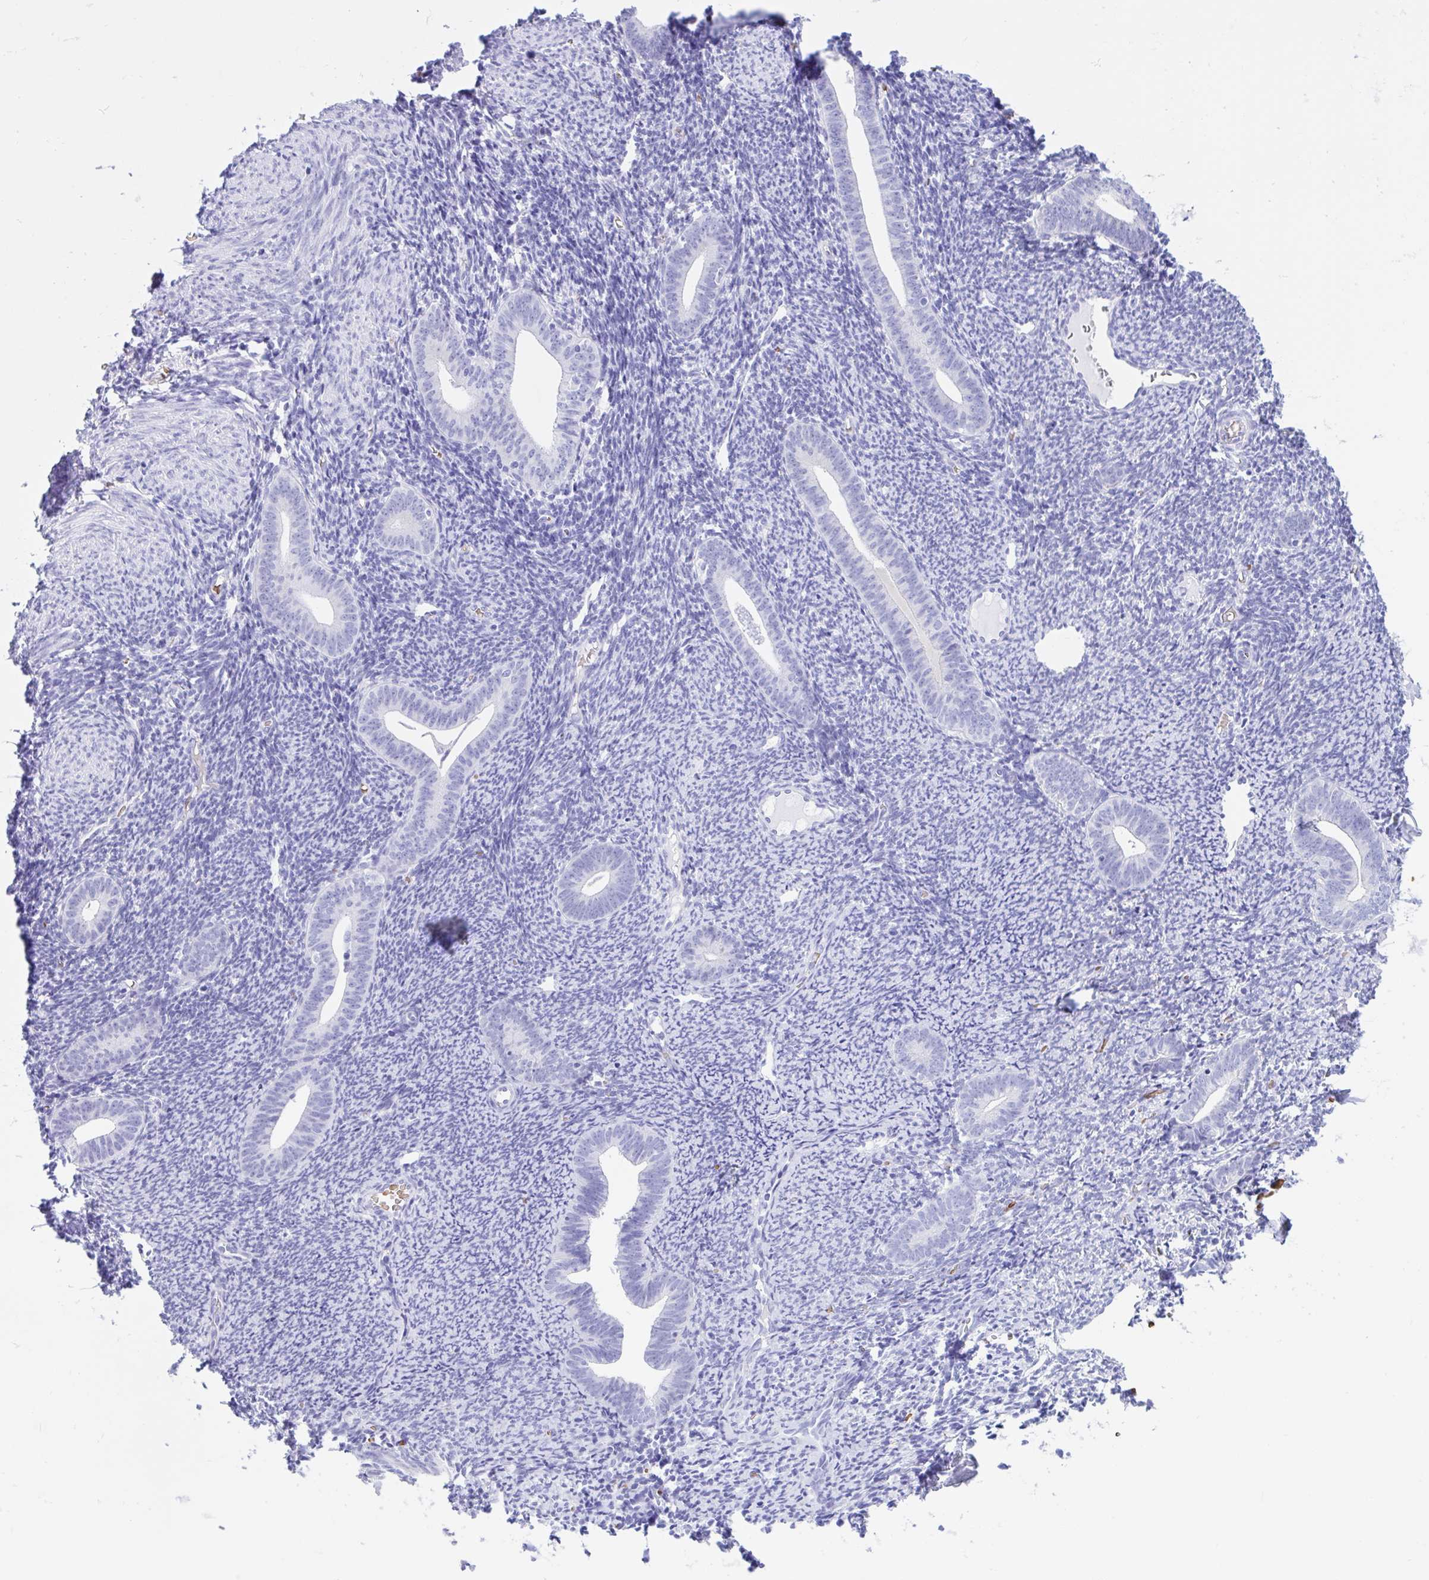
{"staining": {"intensity": "negative", "quantity": "none", "location": "none"}, "tissue": "endometrium", "cell_type": "Cells in endometrial stroma", "image_type": "normal", "snomed": [{"axis": "morphology", "description": "Normal tissue, NOS"}, {"axis": "topography", "description": "Endometrium"}], "caption": "Immunohistochemical staining of benign endometrium reveals no significant staining in cells in endometrial stroma.", "gene": "TMEM79", "patient": {"sex": "female", "age": 39}}